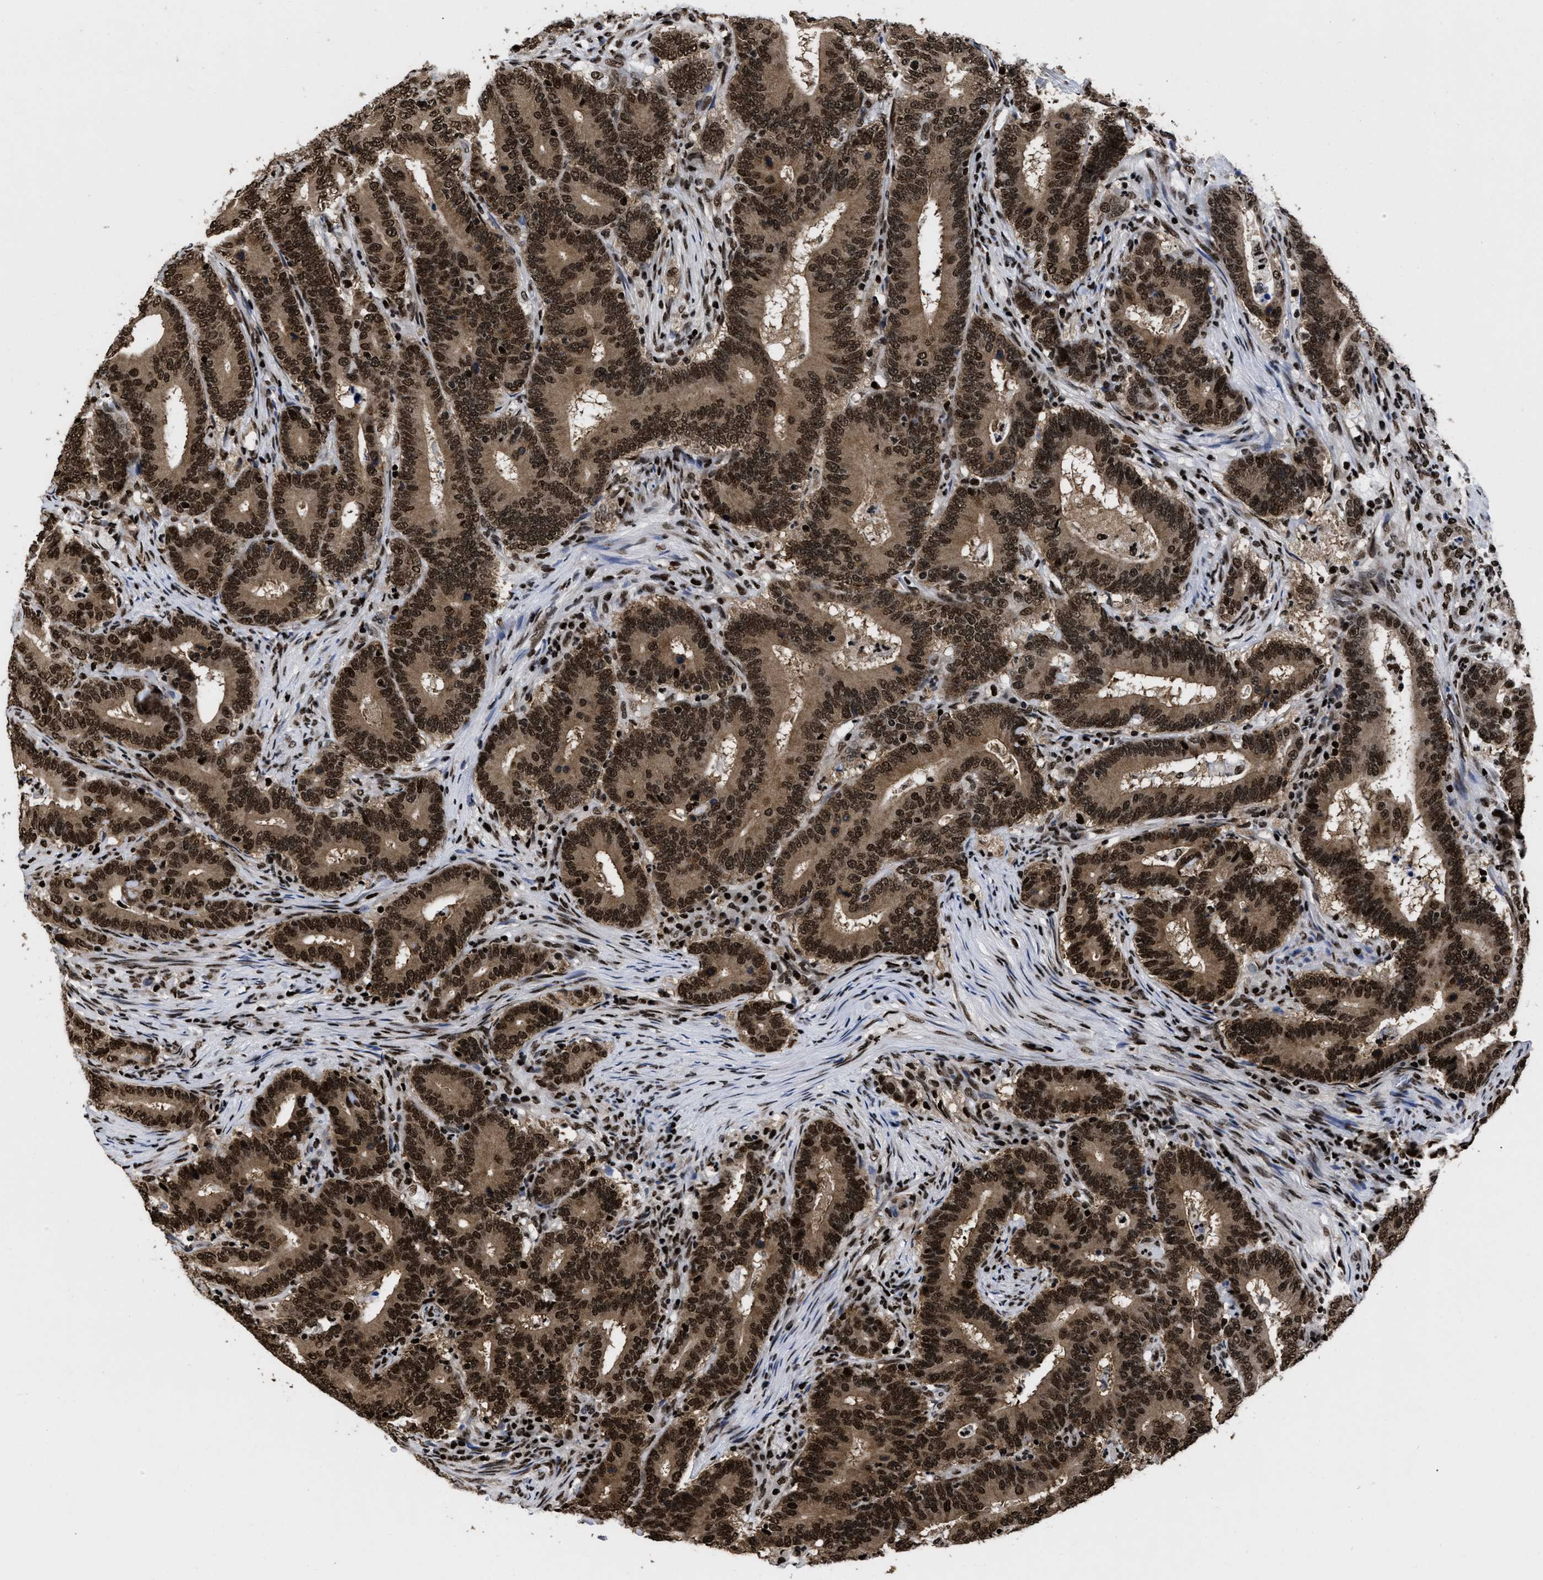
{"staining": {"intensity": "strong", "quantity": ">75%", "location": "cytoplasmic/membranous,nuclear"}, "tissue": "colorectal cancer", "cell_type": "Tumor cells", "image_type": "cancer", "snomed": [{"axis": "morphology", "description": "Adenocarcinoma, NOS"}, {"axis": "topography", "description": "Colon"}], "caption": "DAB immunohistochemical staining of colorectal cancer (adenocarcinoma) shows strong cytoplasmic/membranous and nuclear protein staining in about >75% of tumor cells.", "gene": "CALHM3", "patient": {"sex": "female", "age": 66}}